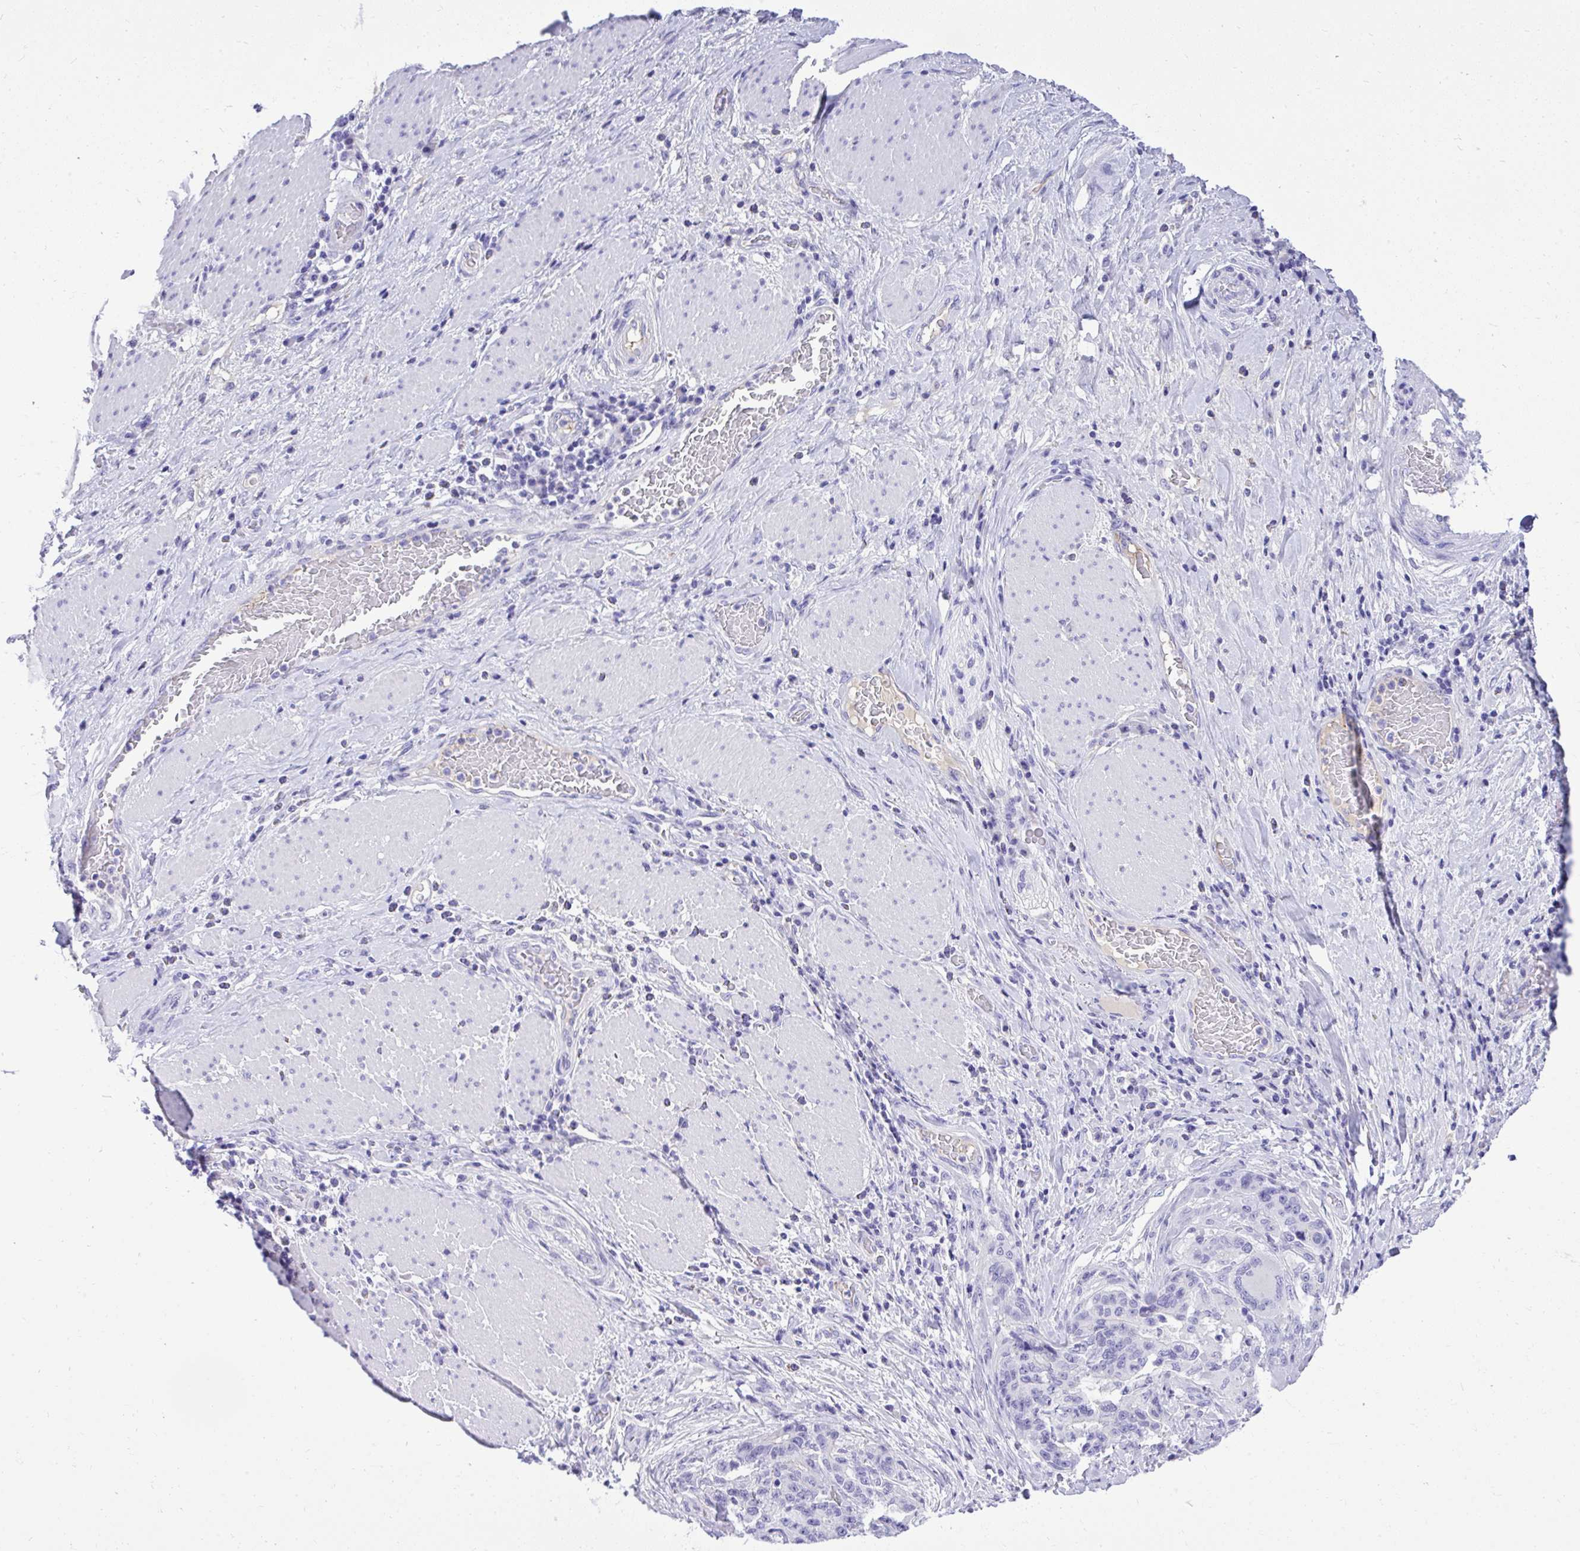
{"staining": {"intensity": "negative", "quantity": "none", "location": "none"}, "tissue": "stomach cancer", "cell_type": "Tumor cells", "image_type": "cancer", "snomed": [{"axis": "morphology", "description": "Normal tissue, NOS"}, {"axis": "morphology", "description": "Adenocarcinoma, NOS"}, {"axis": "topography", "description": "Stomach"}], "caption": "Stomach adenocarcinoma was stained to show a protein in brown. There is no significant staining in tumor cells.", "gene": "ST6GALNAC3", "patient": {"sex": "female", "age": 64}}